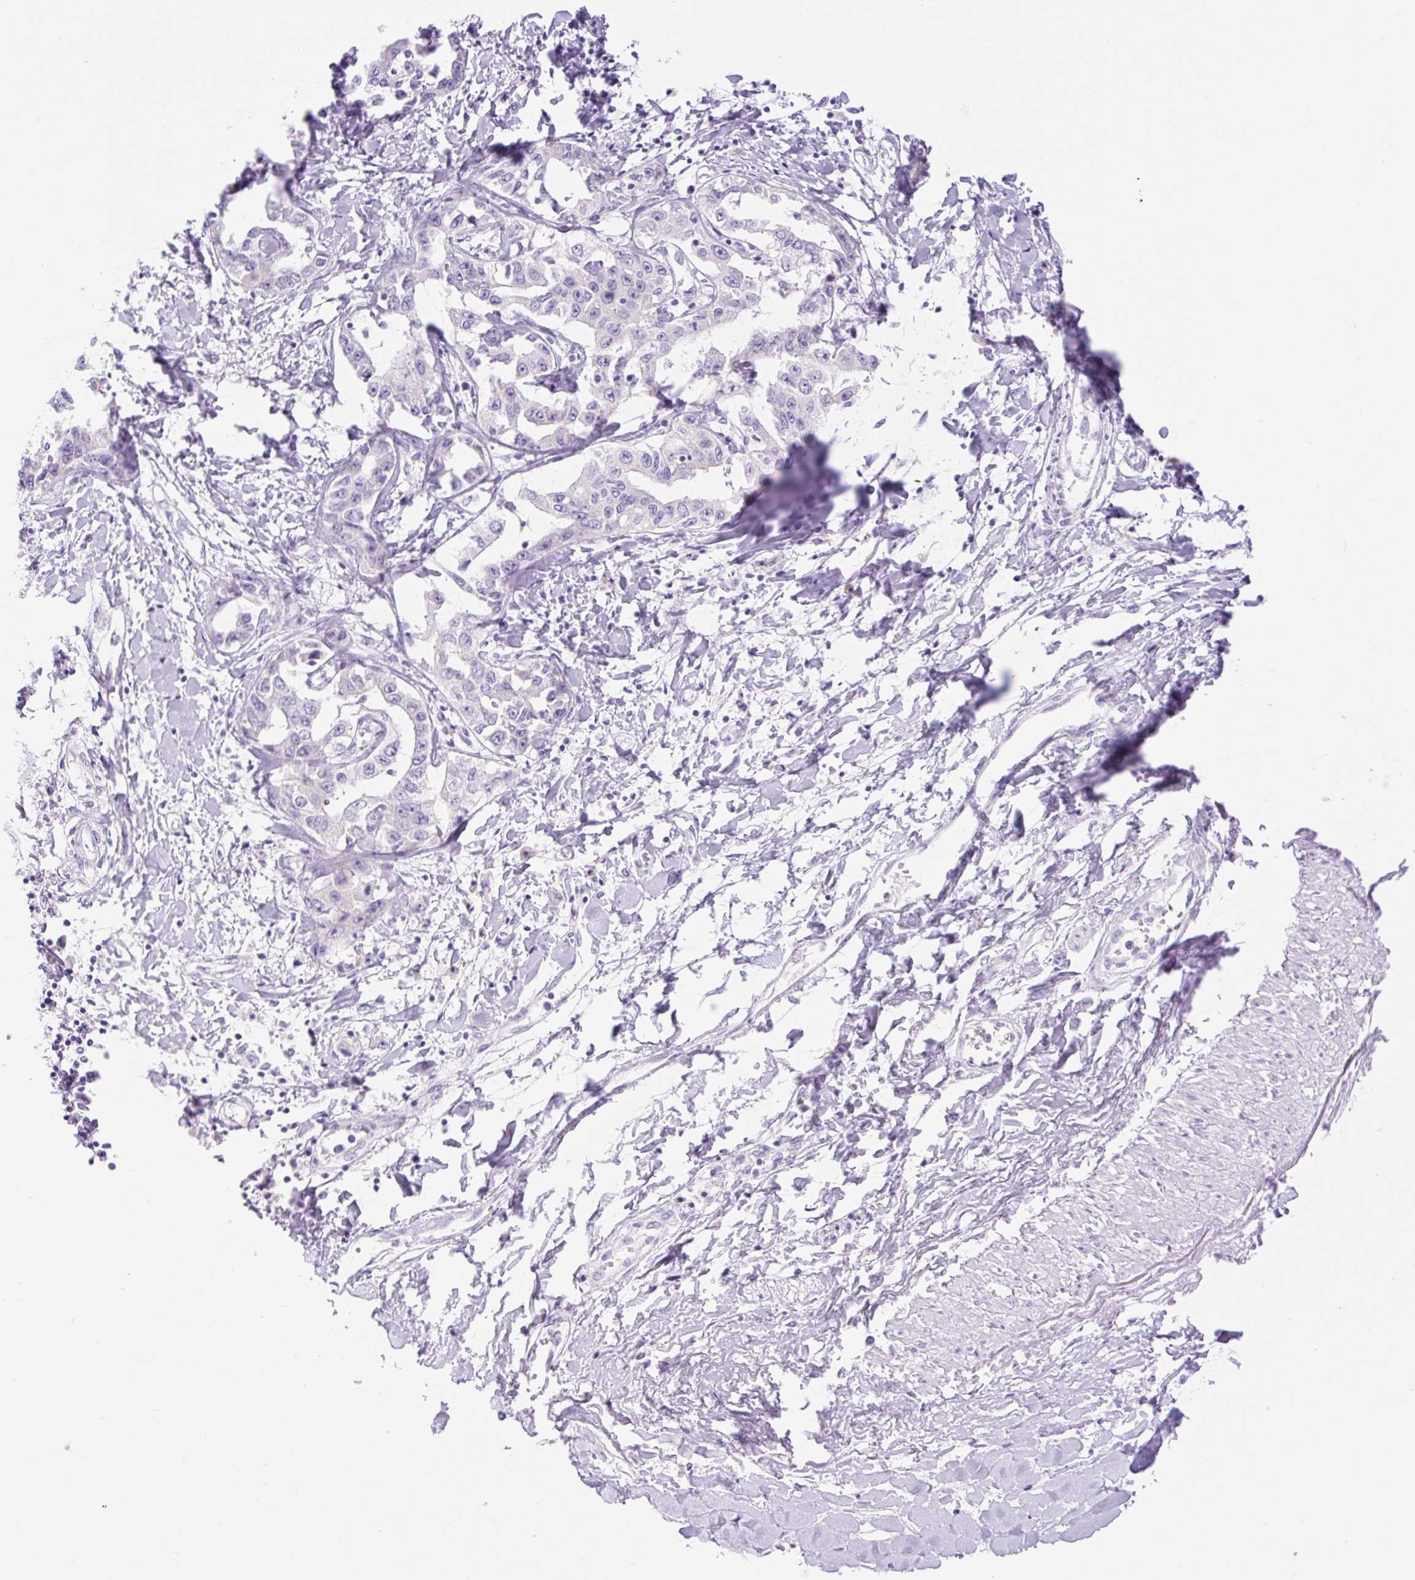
{"staining": {"intensity": "negative", "quantity": "none", "location": "none"}, "tissue": "liver cancer", "cell_type": "Tumor cells", "image_type": "cancer", "snomed": [{"axis": "morphology", "description": "Cholangiocarcinoma"}, {"axis": "topography", "description": "Liver"}], "caption": "Protein analysis of liver cancer (cholangiocarcinoma) reveals no significant positivity in tumor cells.", "gene": "SLC25A40", "patient": {"sex": "male", "age": 59}}